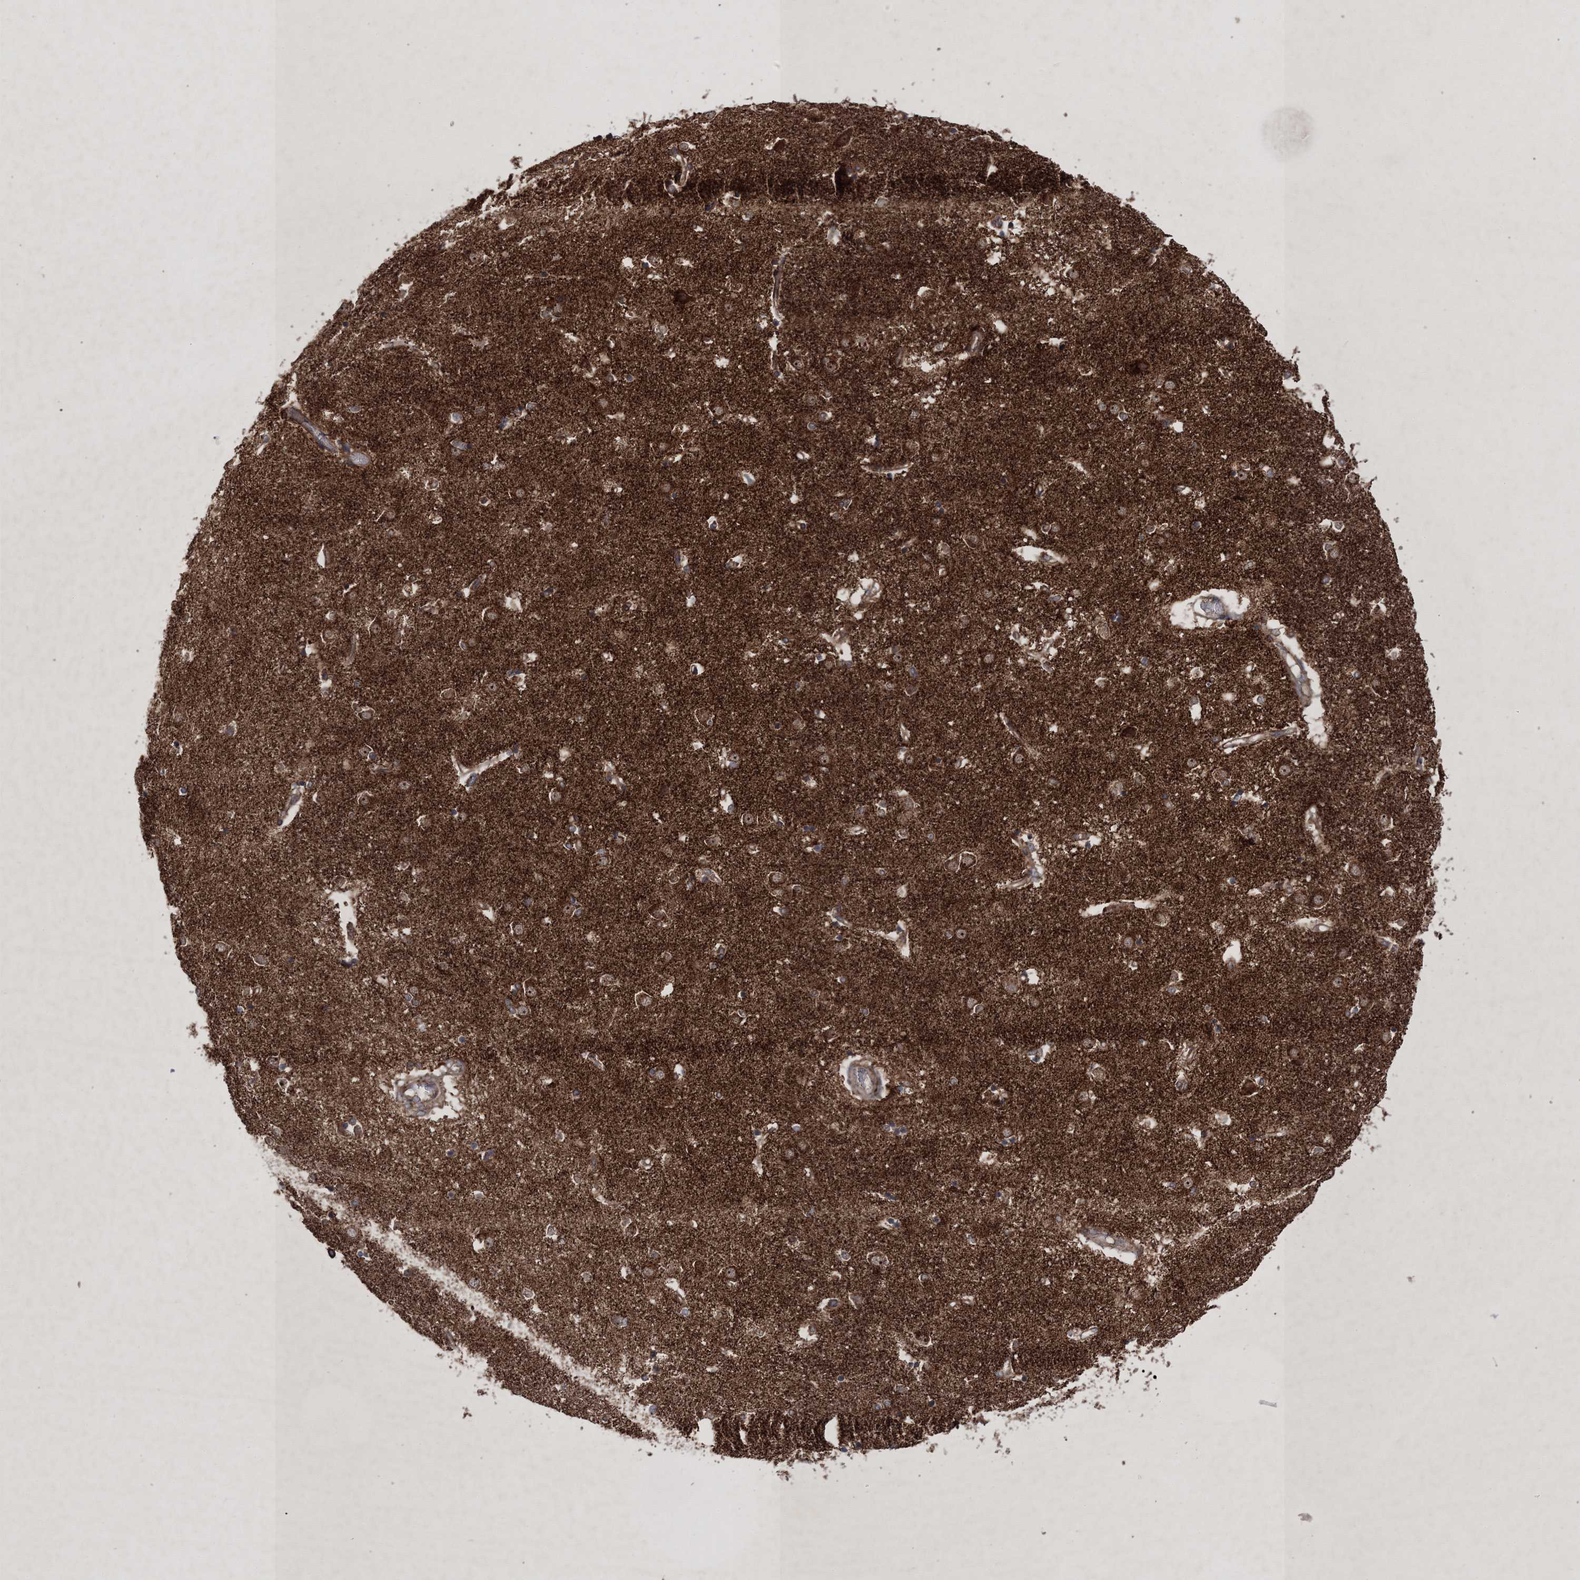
{"staining": {"intensity": "weak", "quantity": "<25%", "location": "cytoplasmic/membranous"}, "tissue": "caudate", "cell_type": "Glial cells", "image_type": "normal", "snomed": [{"axis": "morphology", "description": "Normal tissue, NOS"}, {"axis": "topography", "description": "Lateral ventricle wall"}], "caption": "A micrograph of caudate stained for a protein displays no brown staining in glial cells. (Brightfield microscopy of DAB (3,3'-diaminobenzidine) immunohistochemistry at high magnification).", "gene": "SCRN3", "patient": {"sex": "male", "age": 45}}